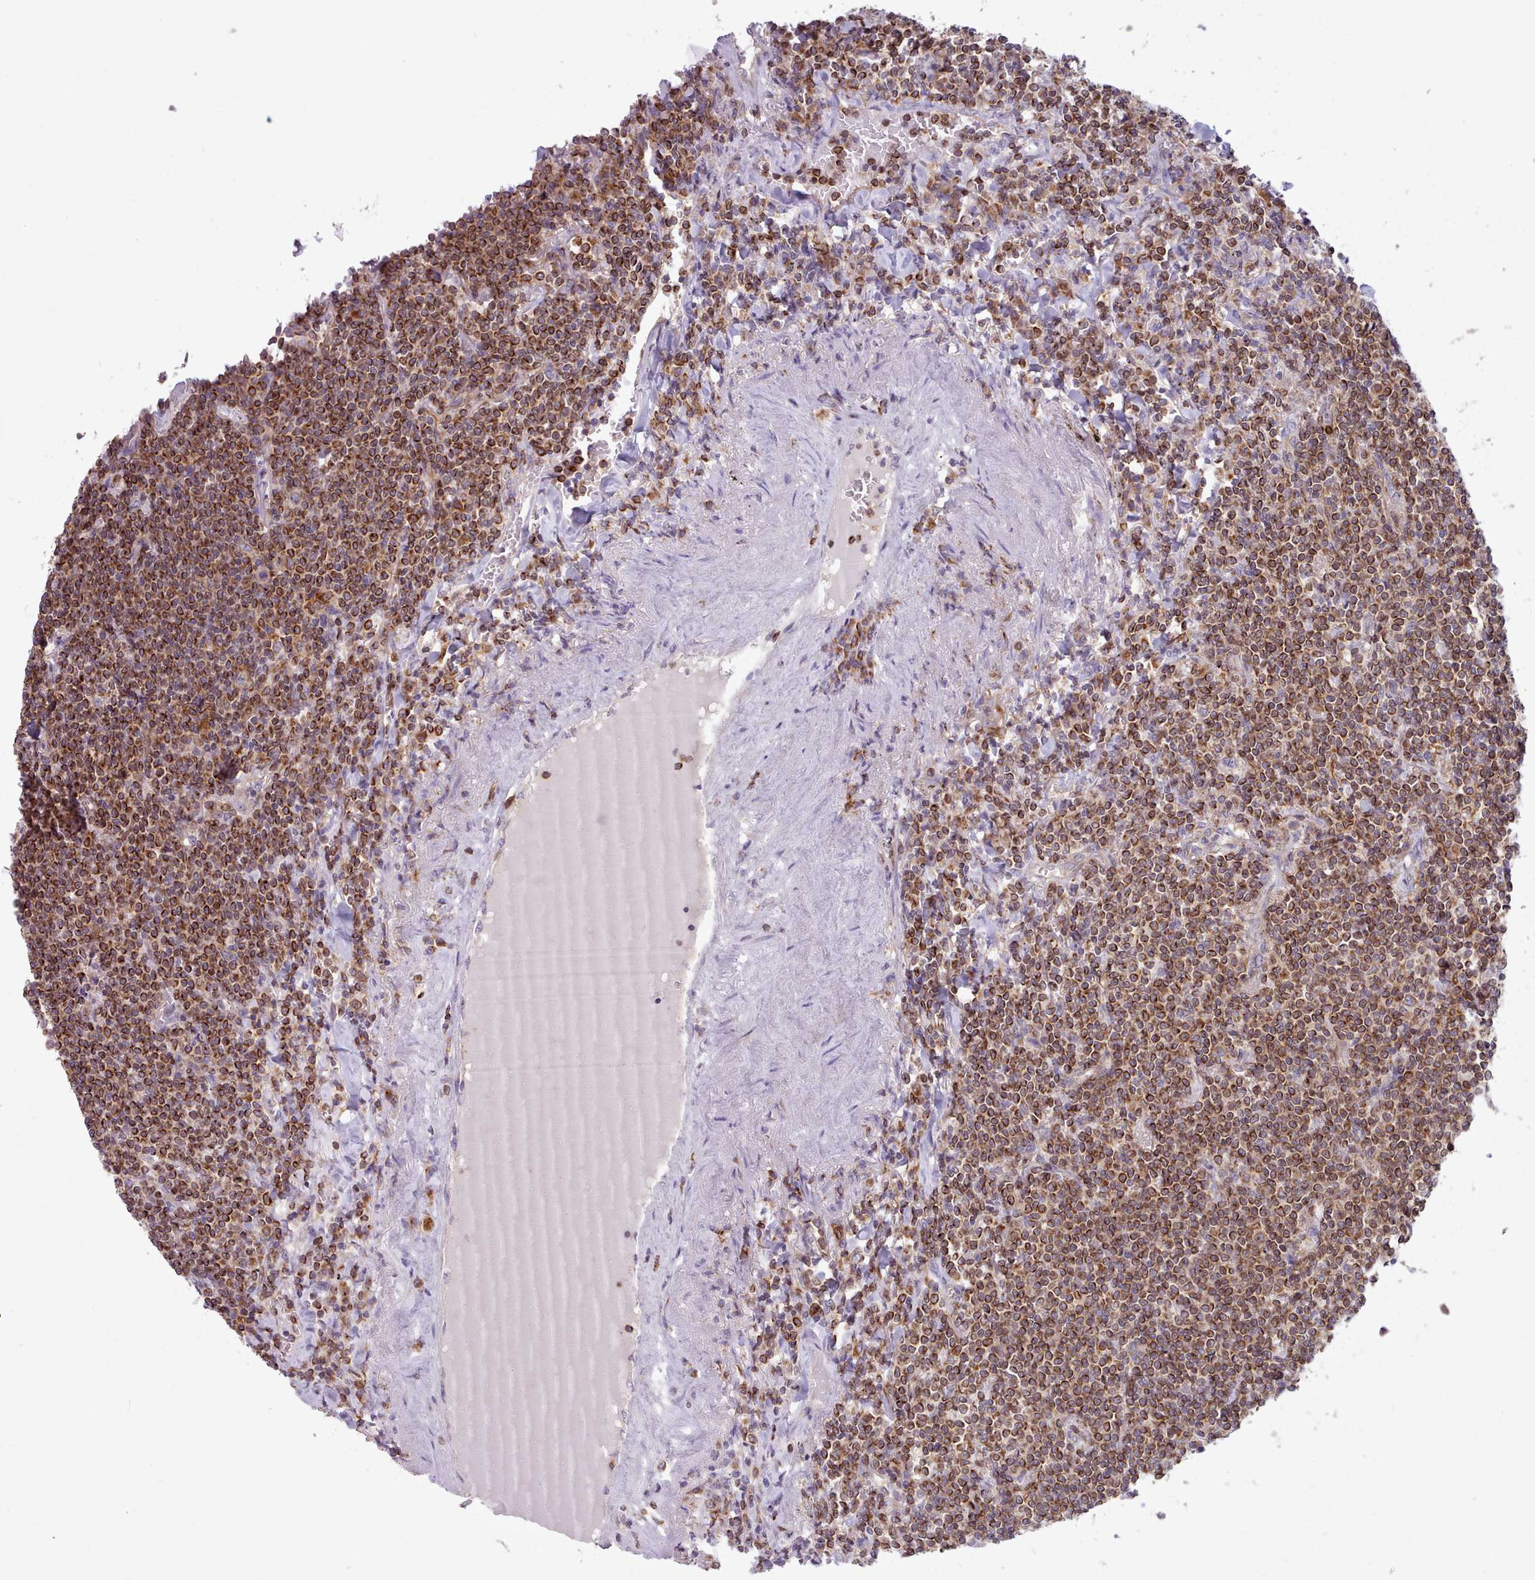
{"staining": {"intensity": "strong", "quantity": ">75%", "location": "cytoplasmic/membranous"}, "tissue": "lymphoma", "cell_type": "Tumor cells", "image_type": "cancer", "snomed": [{"axis": "morphology", "description": "Malignant lymphoma, non-Hodgkin's type, Low grade"}, {"axis": "topography", "description": "Lung"}], "caption": "Strong cytoplasmic/membranous positivity is seen in about >75% of tumor cells in low-grade malignant lymphoma, non-Hodgkin's type.", "gene": "CRYBG1", "patient": {"sex": "female", "age": 71}}